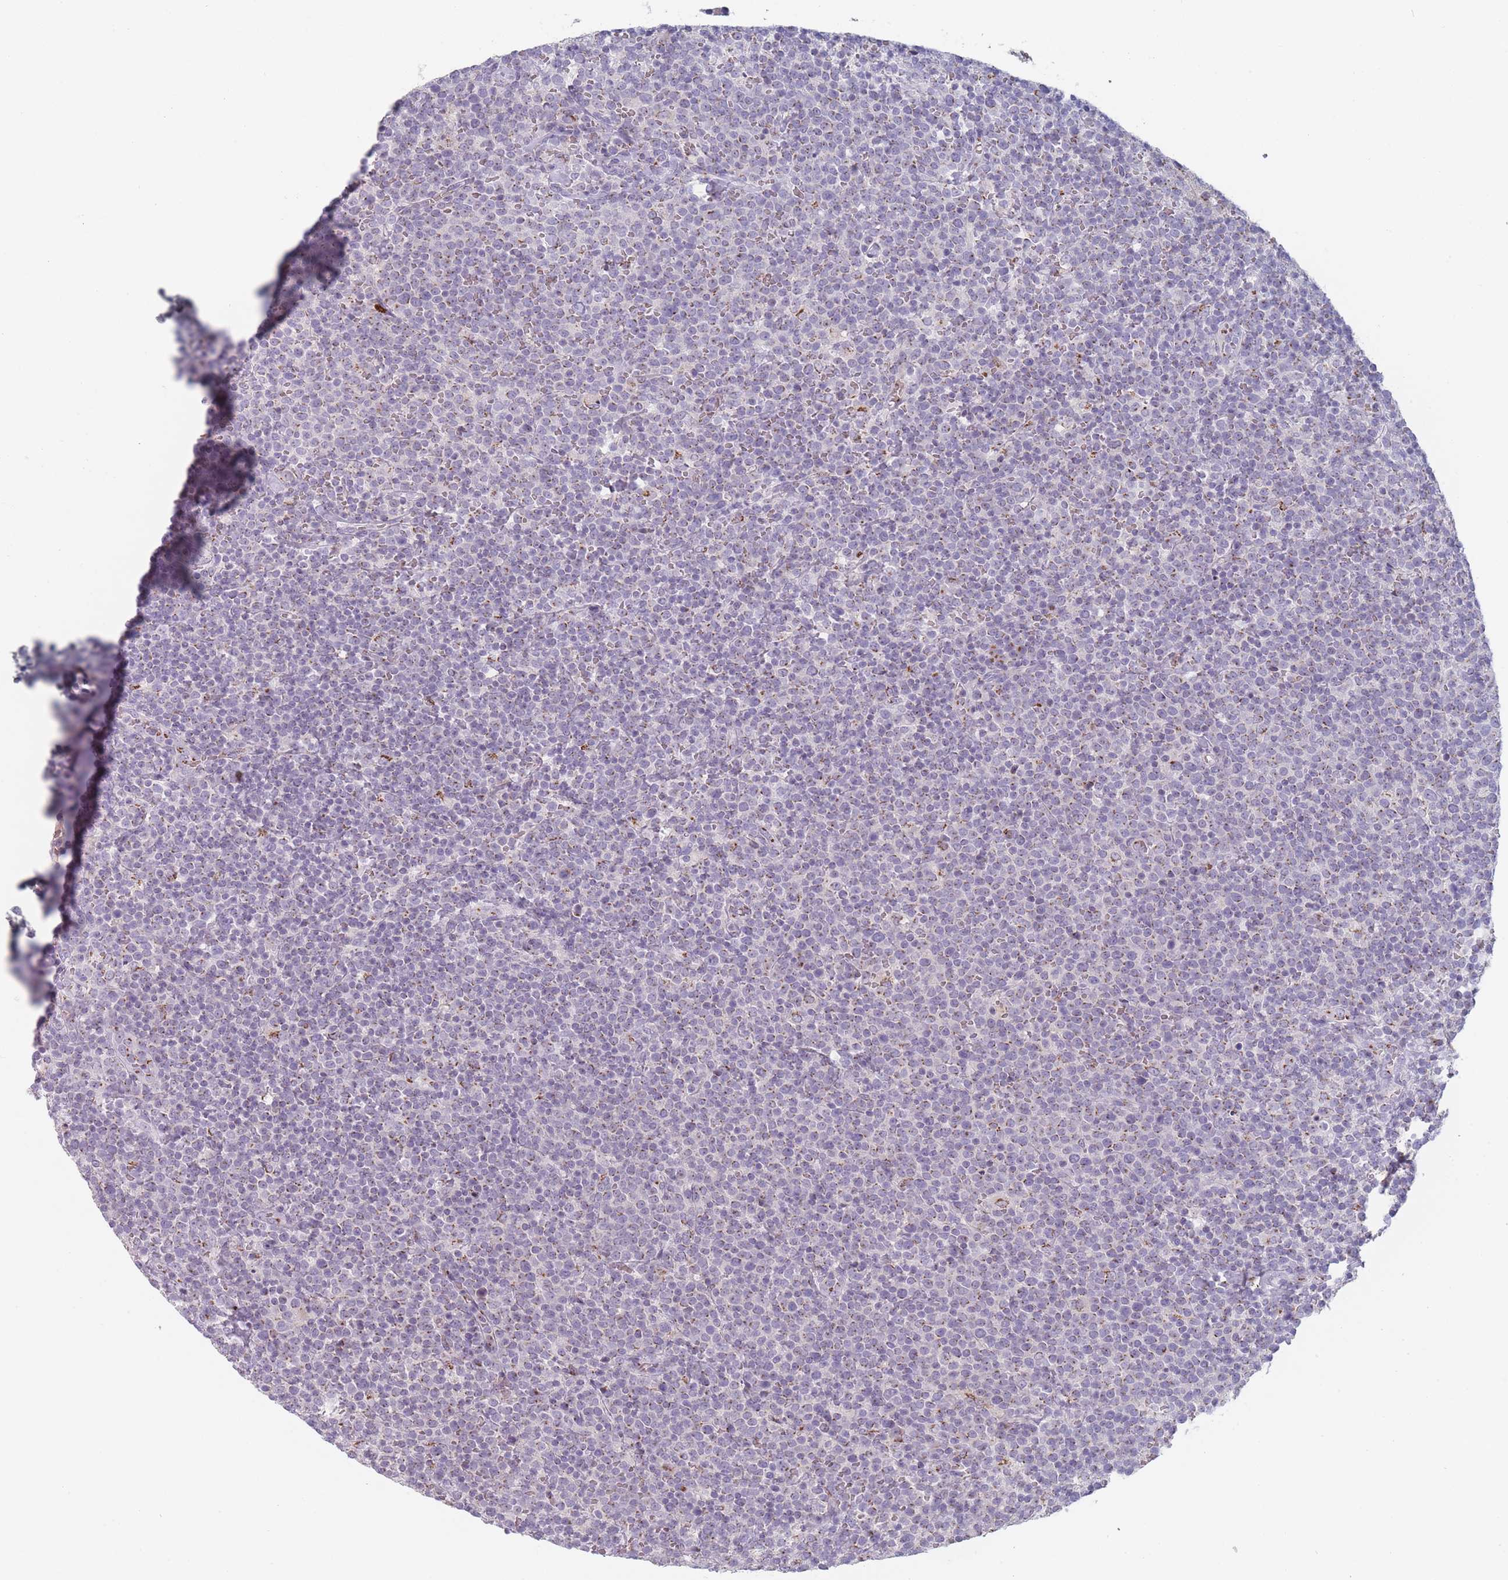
{"staining": {"intensity": "moderate", "quantity": "<25%", "location": "cytoplasmic/membranous"}, "tissue": "lymphoma", "cell_type": "Tumor cells", "image_type": "cancer", "snomed": [{"axis": "morphology", "description": "Malignant lymphoma, non-Hodgkin's type, High grade"}, {"axis": "topography", "description": "Lymph node"}], "caption": "Tumor cells exhibit low levels of moderate cytoplasmic/membranous staining in approximately <25% of cells in human lymphoma. Using DAB (3,3'-diaminobenzidine) (brown) and hematoxylin (blue) stains, captured at high magnification using brightfield microscopy.", "gene": "MAN1B1", "patient": {"sex": "male", "age": 61}}